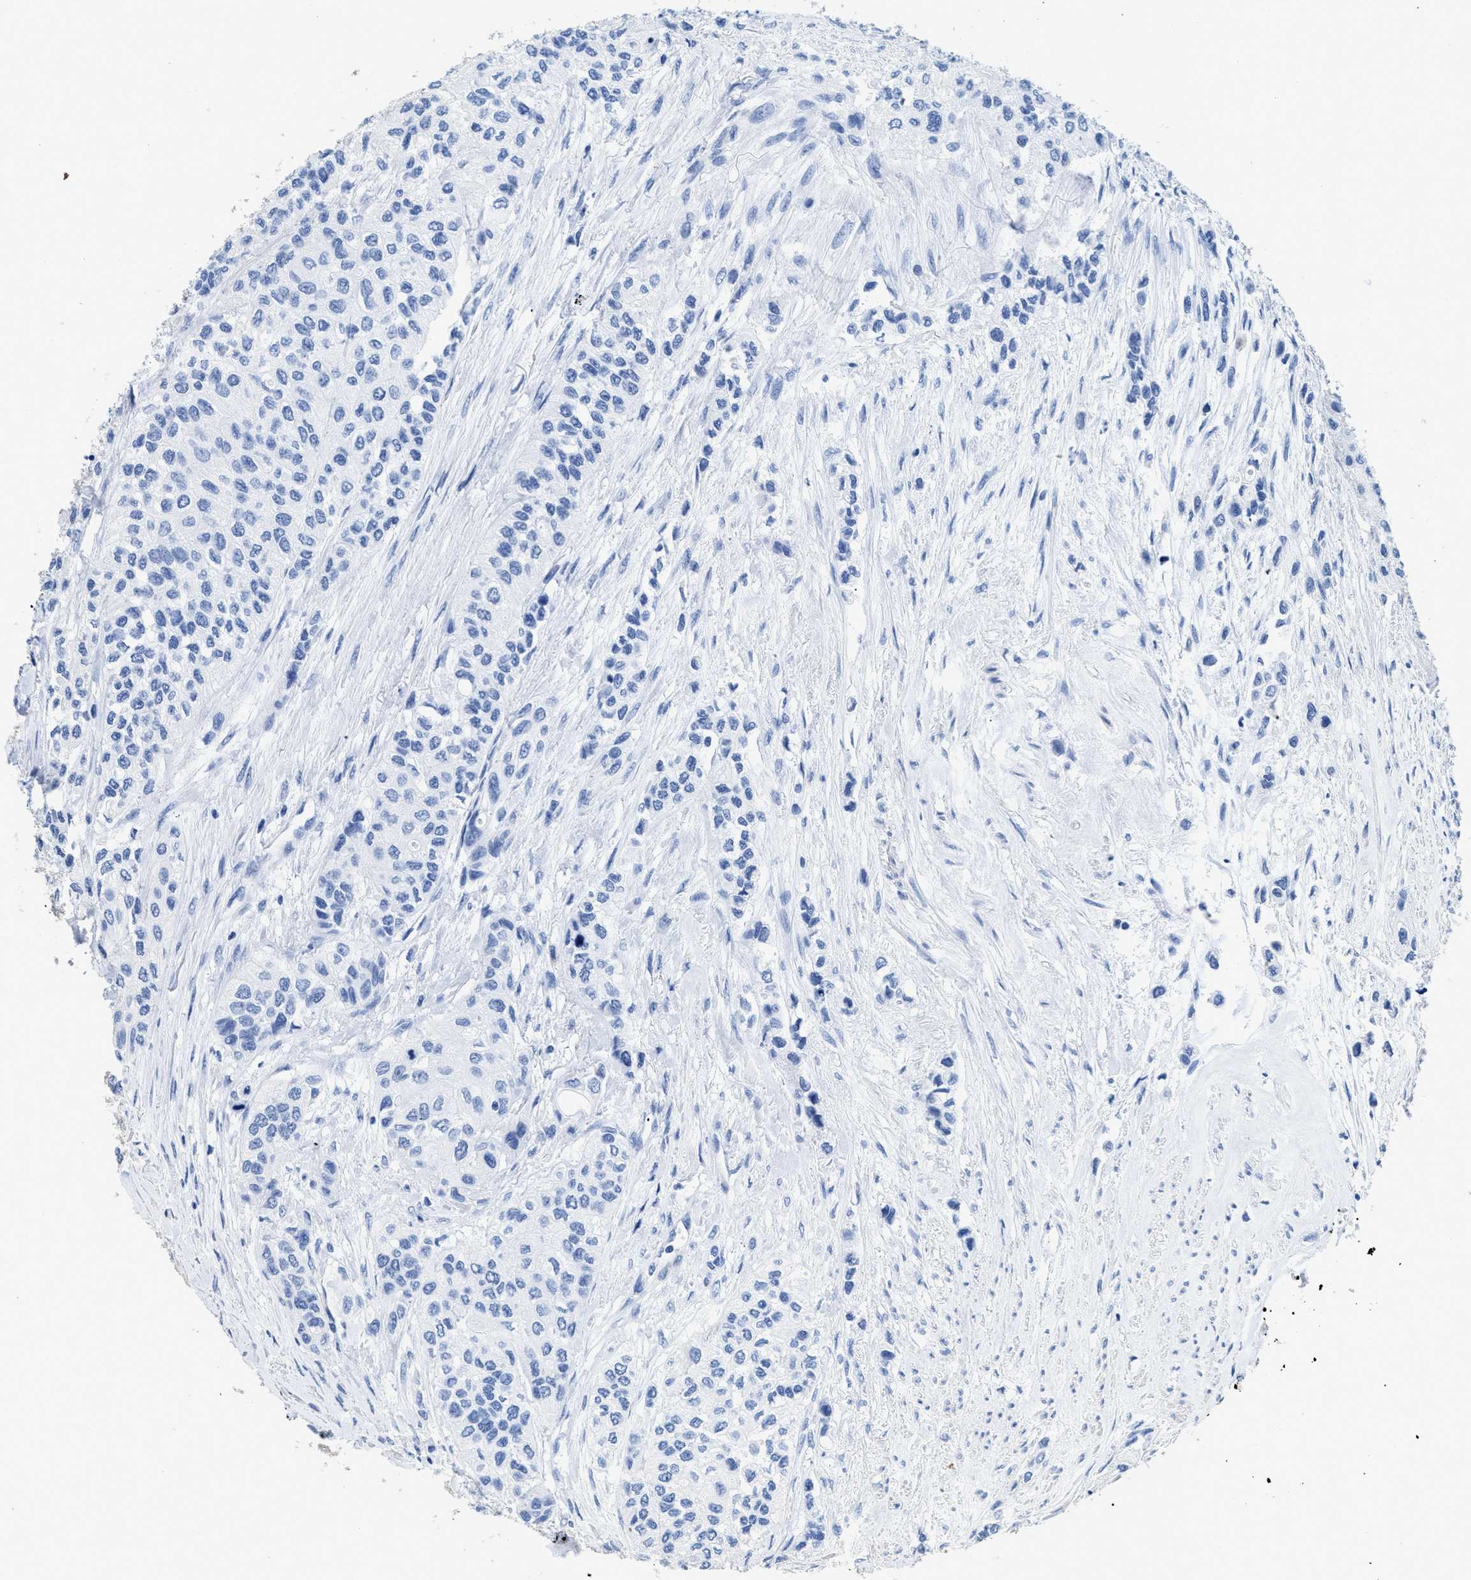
{"staining": {"intensity": "negative", "quantity": "none", "location": "none"}, "tissue": "urothelial cancer", "cell_type": "Tumor cells", "image_type": "cancer", "snomed": [{"axis": "morphology", "description": "Urothelial carcinoma, High grade"}, {"axis": "topography", "description": "Urinary bladder"}], "caption": "Urothelial carcinoma (high-grade) stained for a protein using IHC demonstrates no staining tumor cells.", "gene": "DLC1", "patient": {"sex": "female", "age": 56}}